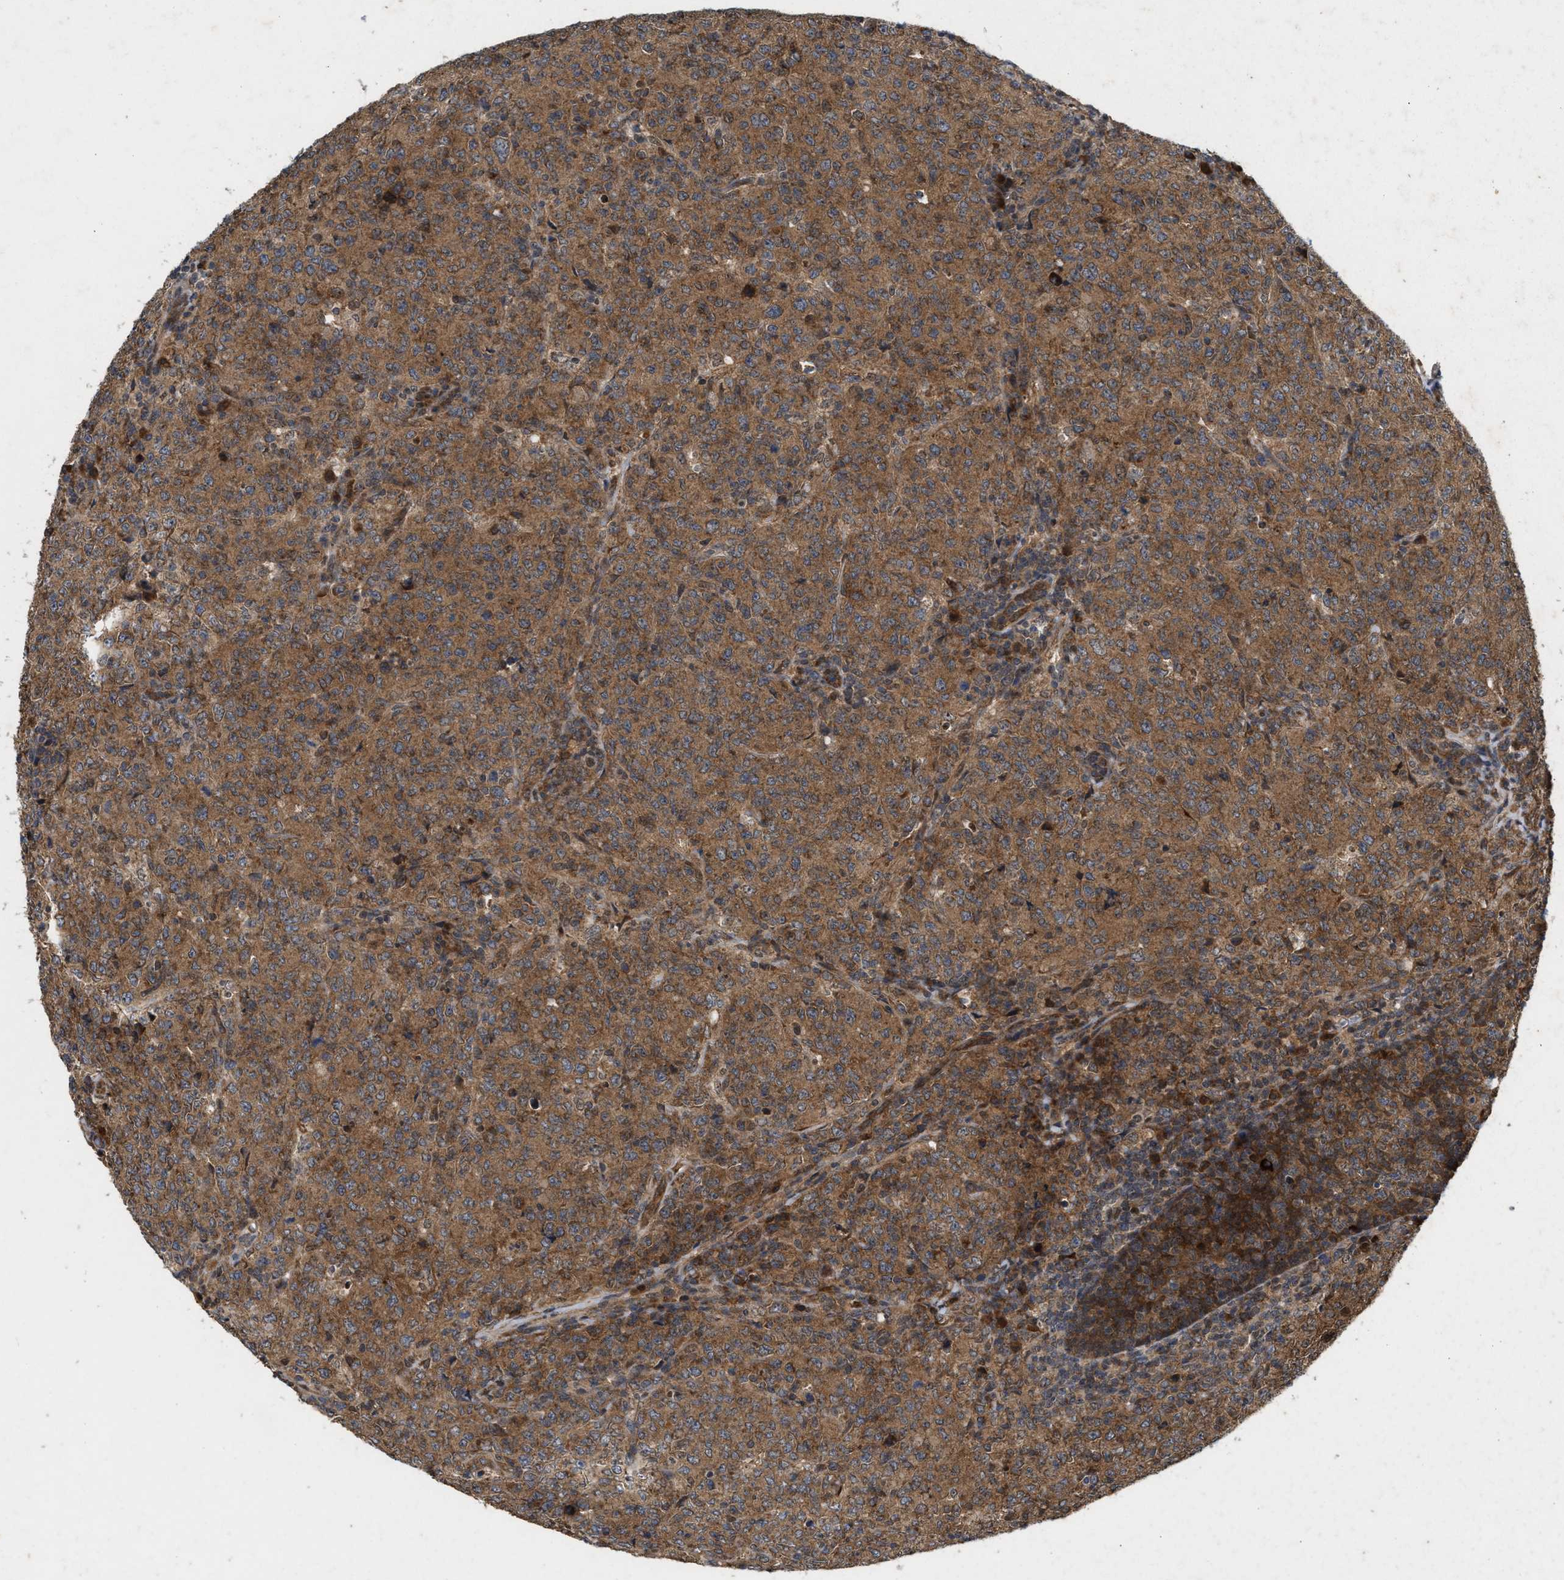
{"staining": {"intensity": "moderate", "quantity": ">75%", "location": "cytoplasmic/membranous"}, "tissue": "lymphoma", "cell_type": "Tumor cells", "image_type": "cancer", "snomed": [{"axis": "morphology", "description": "Malignant lymphoma, non-Hodgkin's type, High grade"}, {"axis": "topography", "description": "Tonsil"}], "caption": "High-power microscopy captured an immunohistochemistry (IHC) photomicrograph of lymphoma, revealing moderate cytoplasmic/membranous staining in about >75% of tumor cells.", "gene": "CFLAR", "patient": {"sex": "female", "age": 36}}